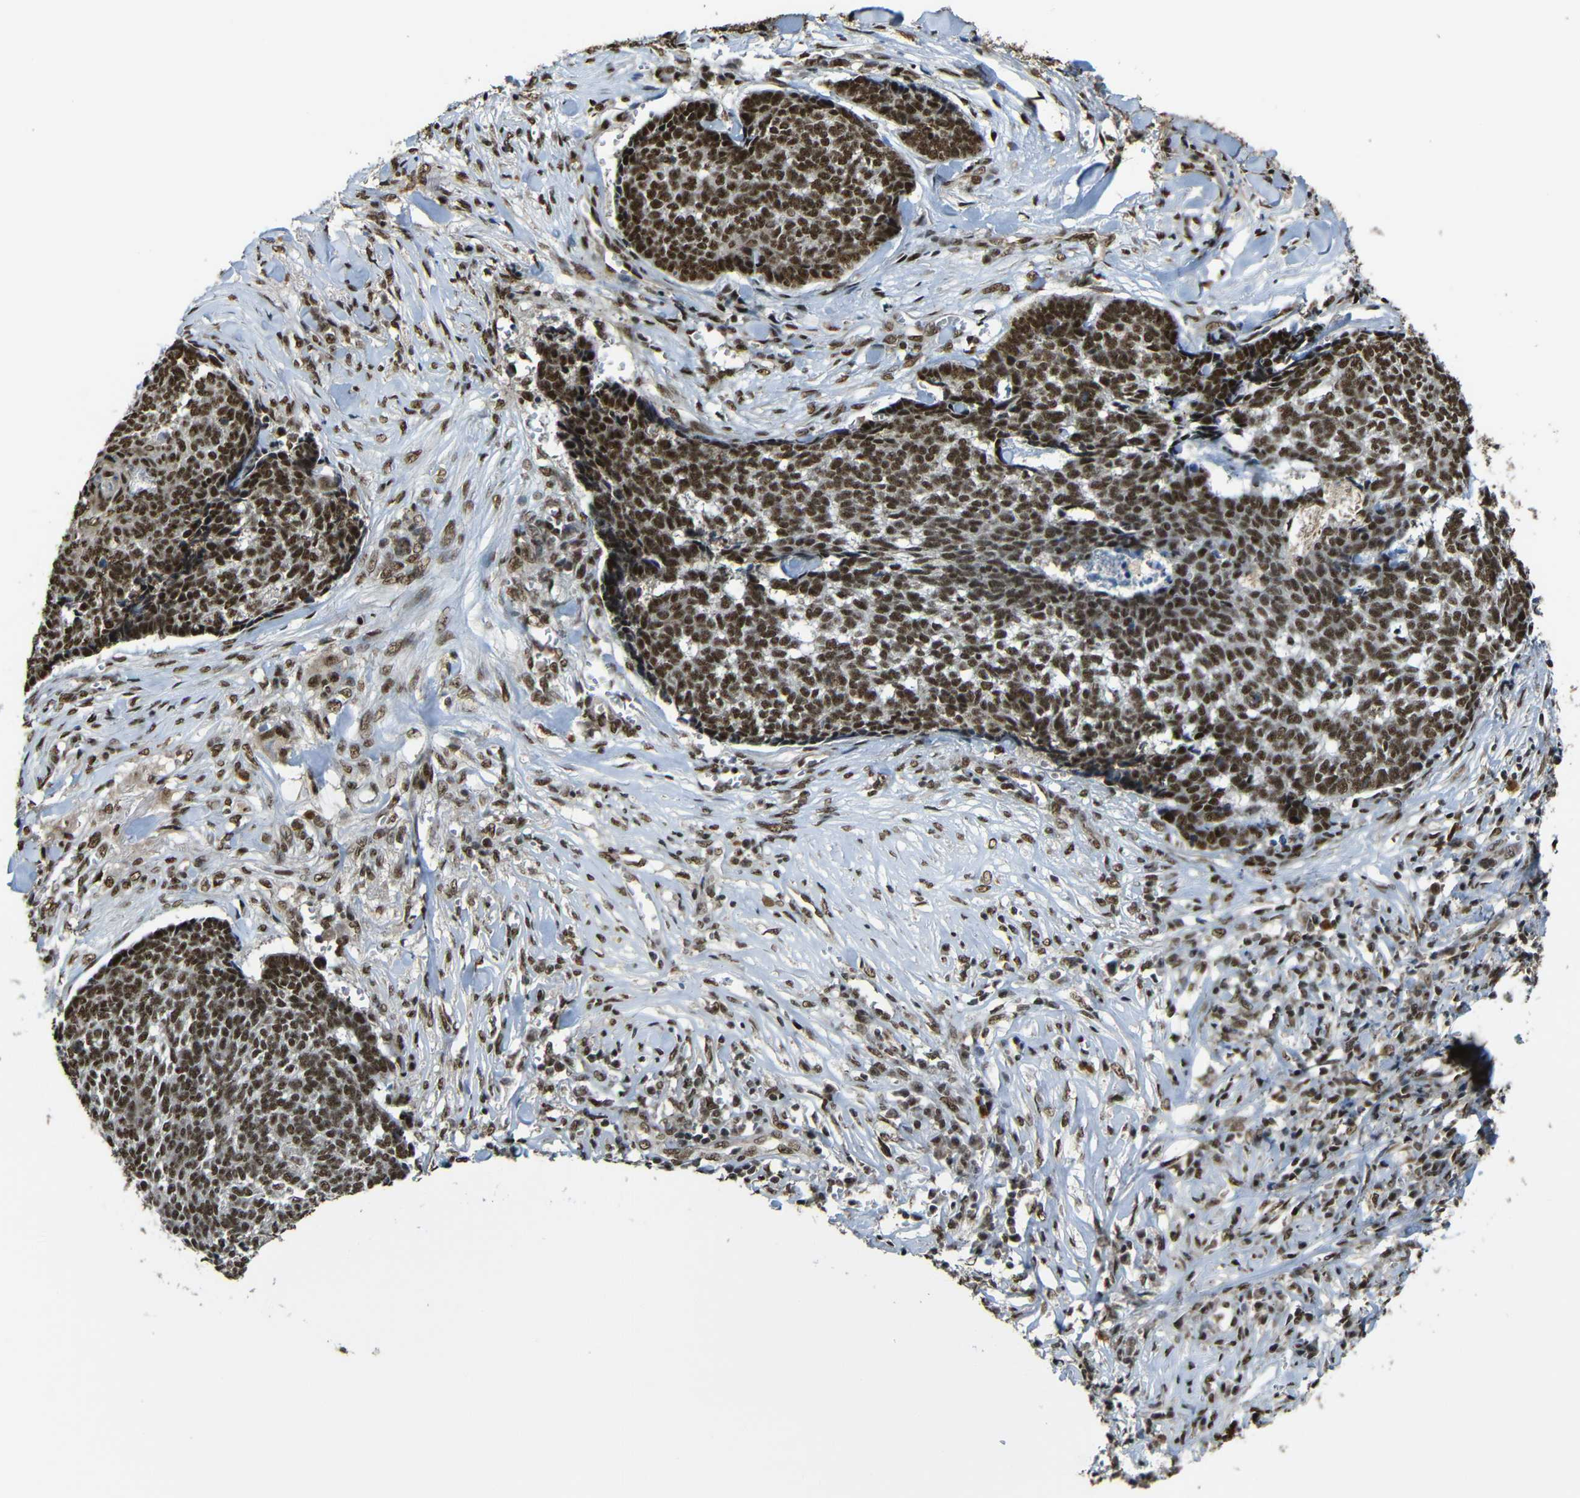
{"staining": {"intensity": "strong", "quantity": ">75%", "location": "cytoplasmic/membranous,nuclear"}, "tissue": "skin cancer", "cell_type": "Tumor cells", "image_type": "cancer", "snomed": [{"axis": "morphology", "description": "Basal cell carcinoma"}, {"axis": "topography", "description": "Skin"}], "caption": "Strong cytoplasmic/membranous and nuclear protein expression is appreciated in about >75% of tumor cells in skin cancer (basal cell carcinoma). The protein is shown in brown color, while the nuclei are stained blue.", "gene": "TCF7L2", "patient": {"sex": "male", "age": 84}}